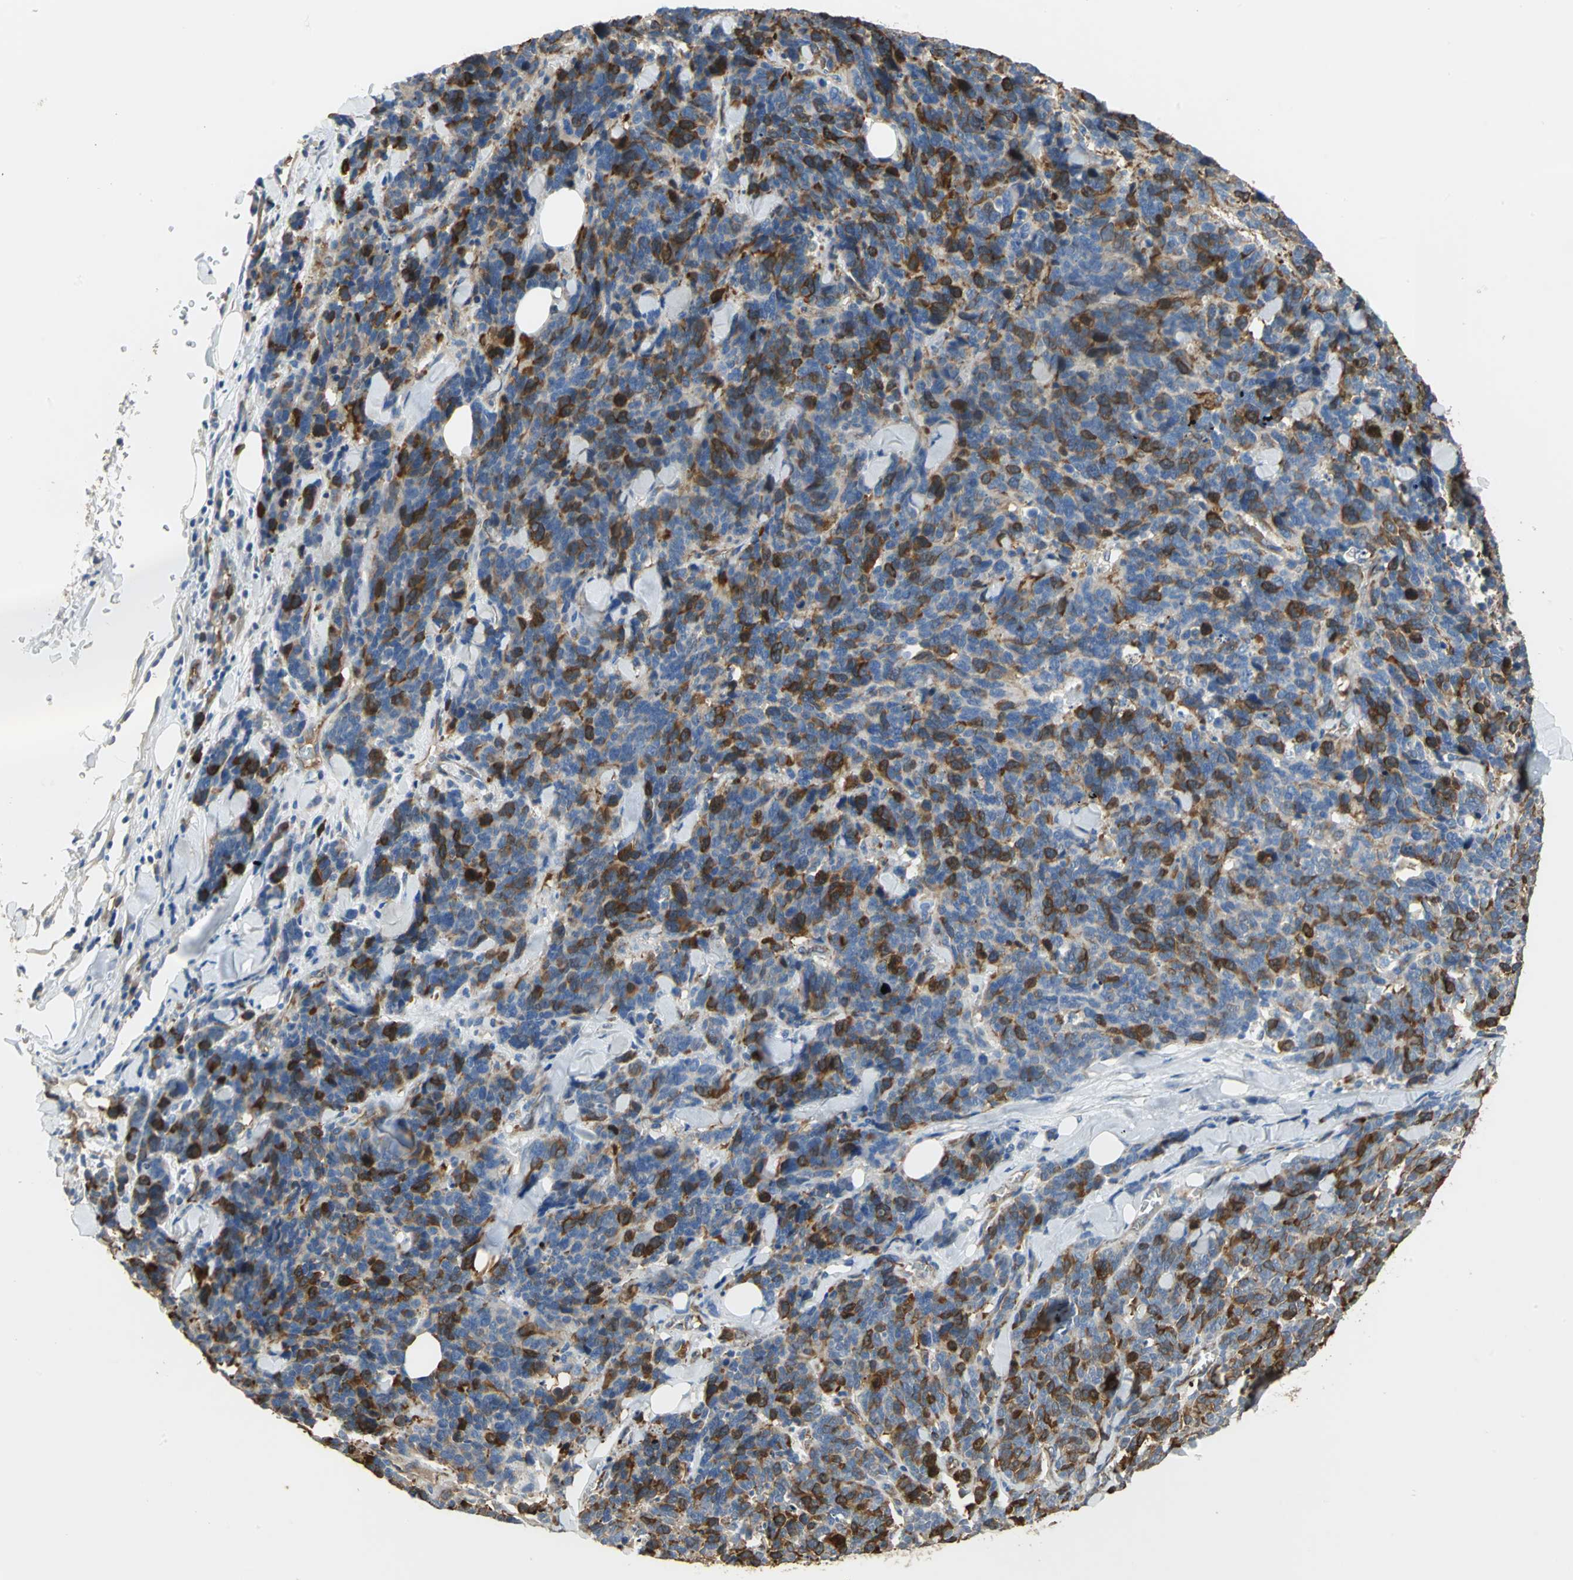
{"staining": {"intensity": "strong", "quantity": "25%-75%", "location": "cytoplasmic/membranous"}, "tissue": "lung cancer", "cell_type": "Tumor cells", "image_type": "cancer", "snomed": [{"axis": "morphology", "description": "Neoplasm, malignant, NOS"}, {"axis": "topography", "description": "Lung"}], "caption": "Strong cytoplasmic/membranous staining for a protein is appreciated in about 25%-75% of tumor cells of lung cancer (neoplasm (malignant)) using IHC.", "gene": "DLGAP5", "patient": {"sex": "female", "age": 58}}